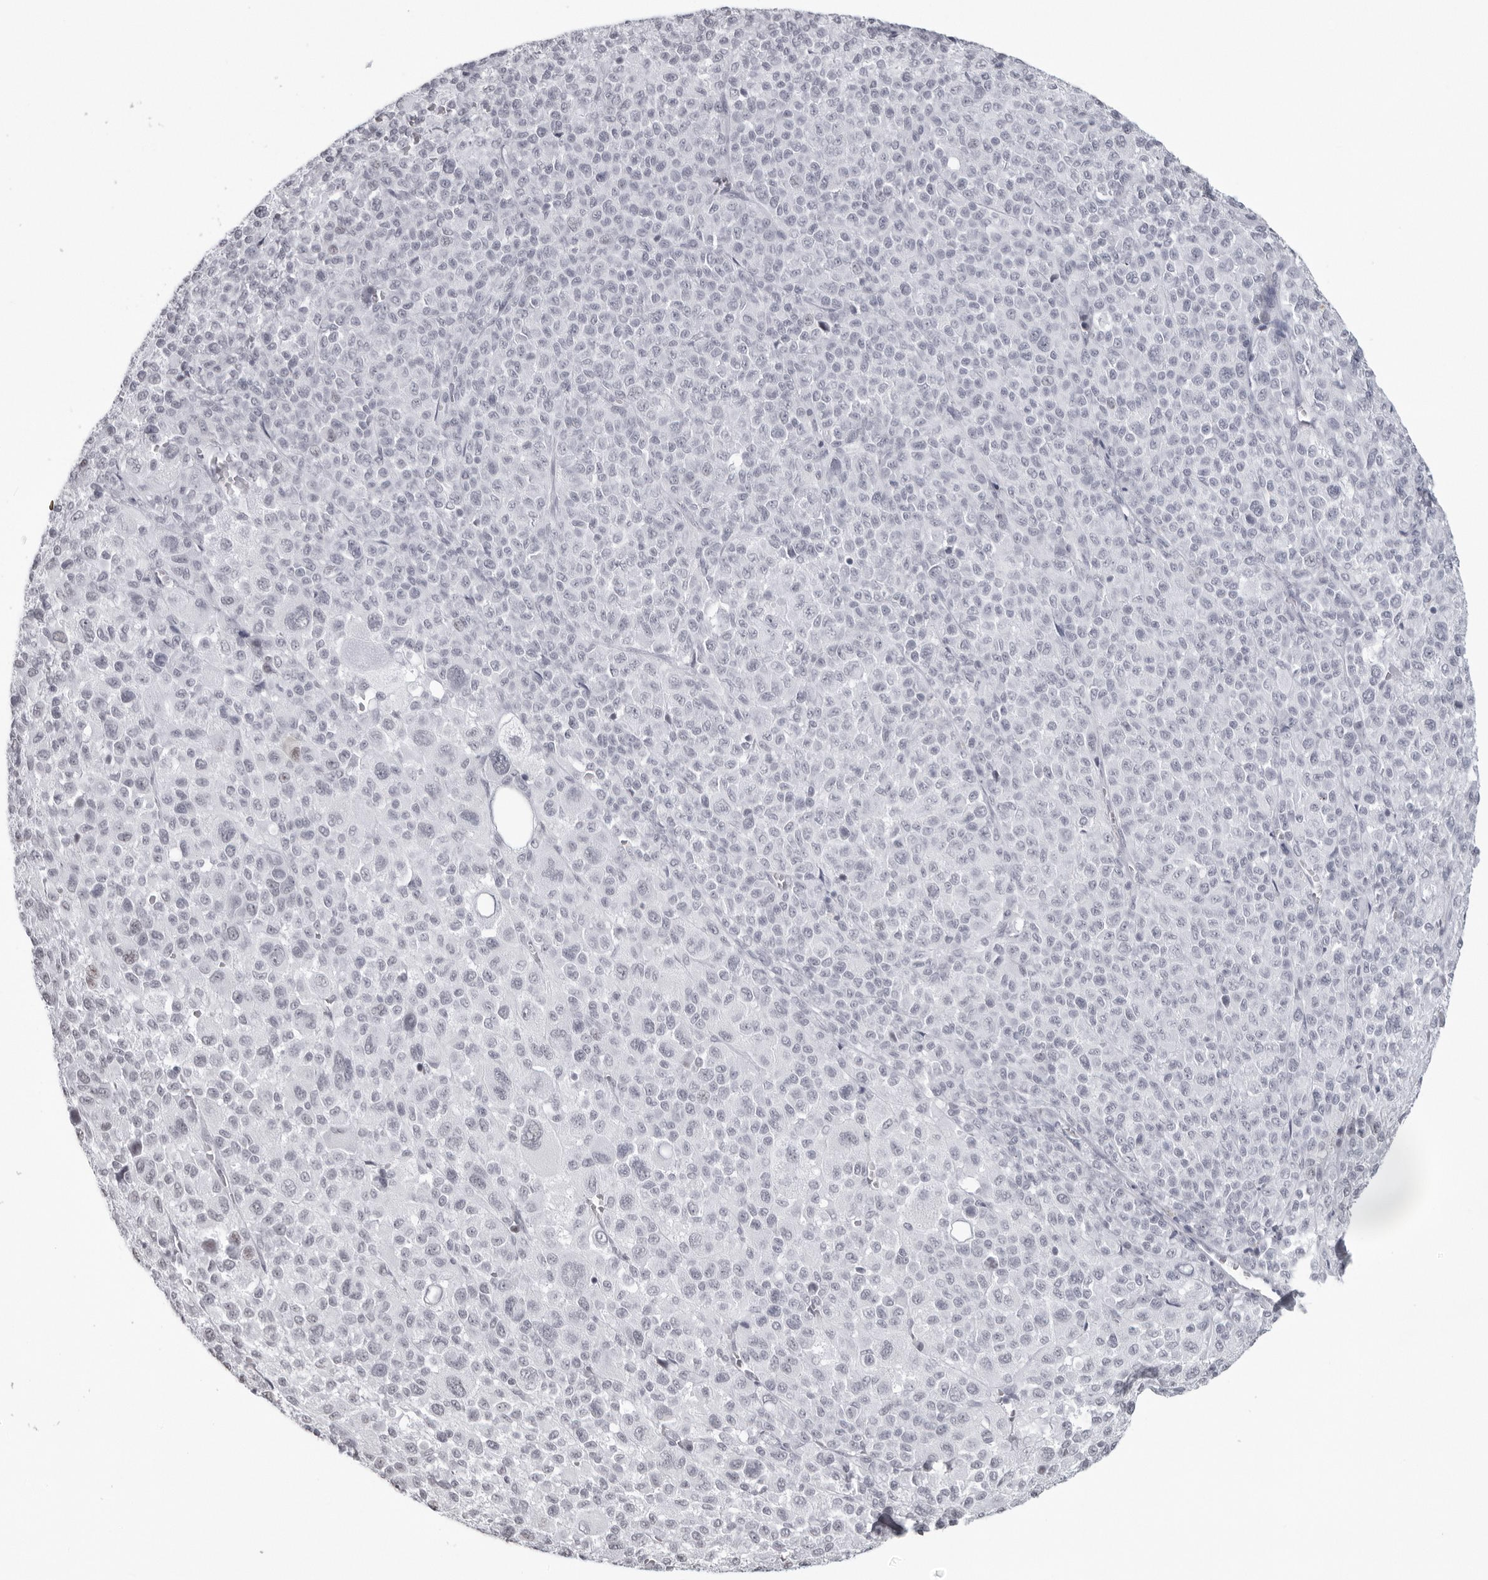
{"staining": {"intensity": "negative", "quantity": "none", "location": "none"}, "tissue": "melanoma", "cell_type": "Tumor cells", "image_type": "cancer", "snomed": [{"axis": "morphology", "description": "Malignant melanoma, Metastatic site"}, {"axis": "topography", "description": "Skin"}], "caption": "DAB immunohistochemical staining of melanoma exhibits no significant staining in tumor cells.", "gene": "ESPN", "patient": {"sex": "female", "age": 74}}